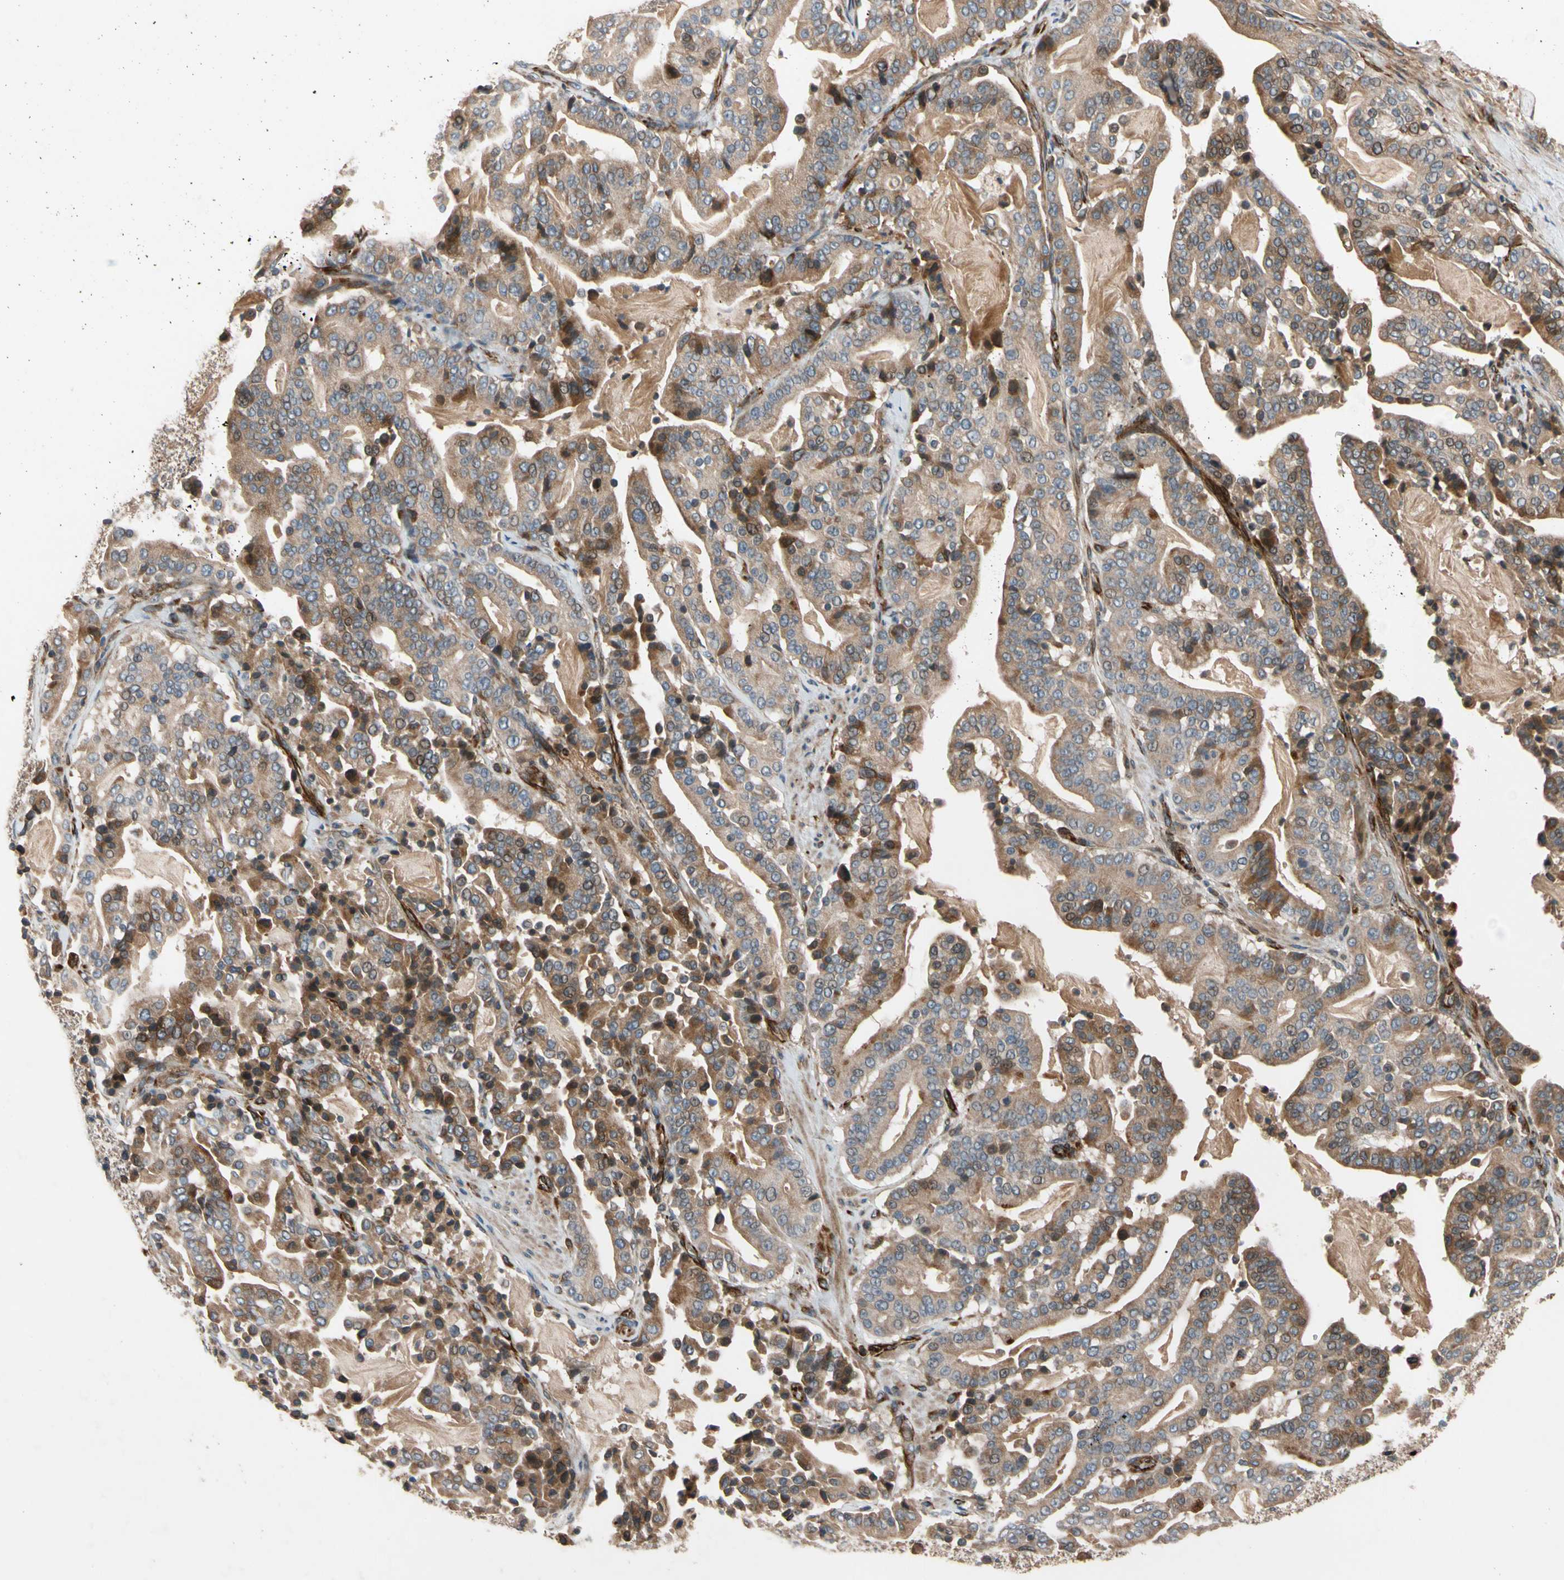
{"staining": {"intensity": "moderate", "quantity": ">75%", "location": "cytoplasmic/membranous"}, "tissue": "pancreatic cancer", "cell_type": "Tumor cells", "image_type": "cancer", "snomed": [{"axis": "morphology", "description": "Adenocarcinoma, NOS"}, {"axis": "topography", "description": "Pancreas"}], "caption": "Pancreatic adenocarcinoma stained with IHC reveals moderate cytoplasmic/membranous staining in about >75% of tumor cells. Using DAB (brown) and hematoxylin (blue) stains, captured at high magnification using brightfield microscopy.", "gene": "FGD6", "patient": {"sex": "male", "age": 63}}